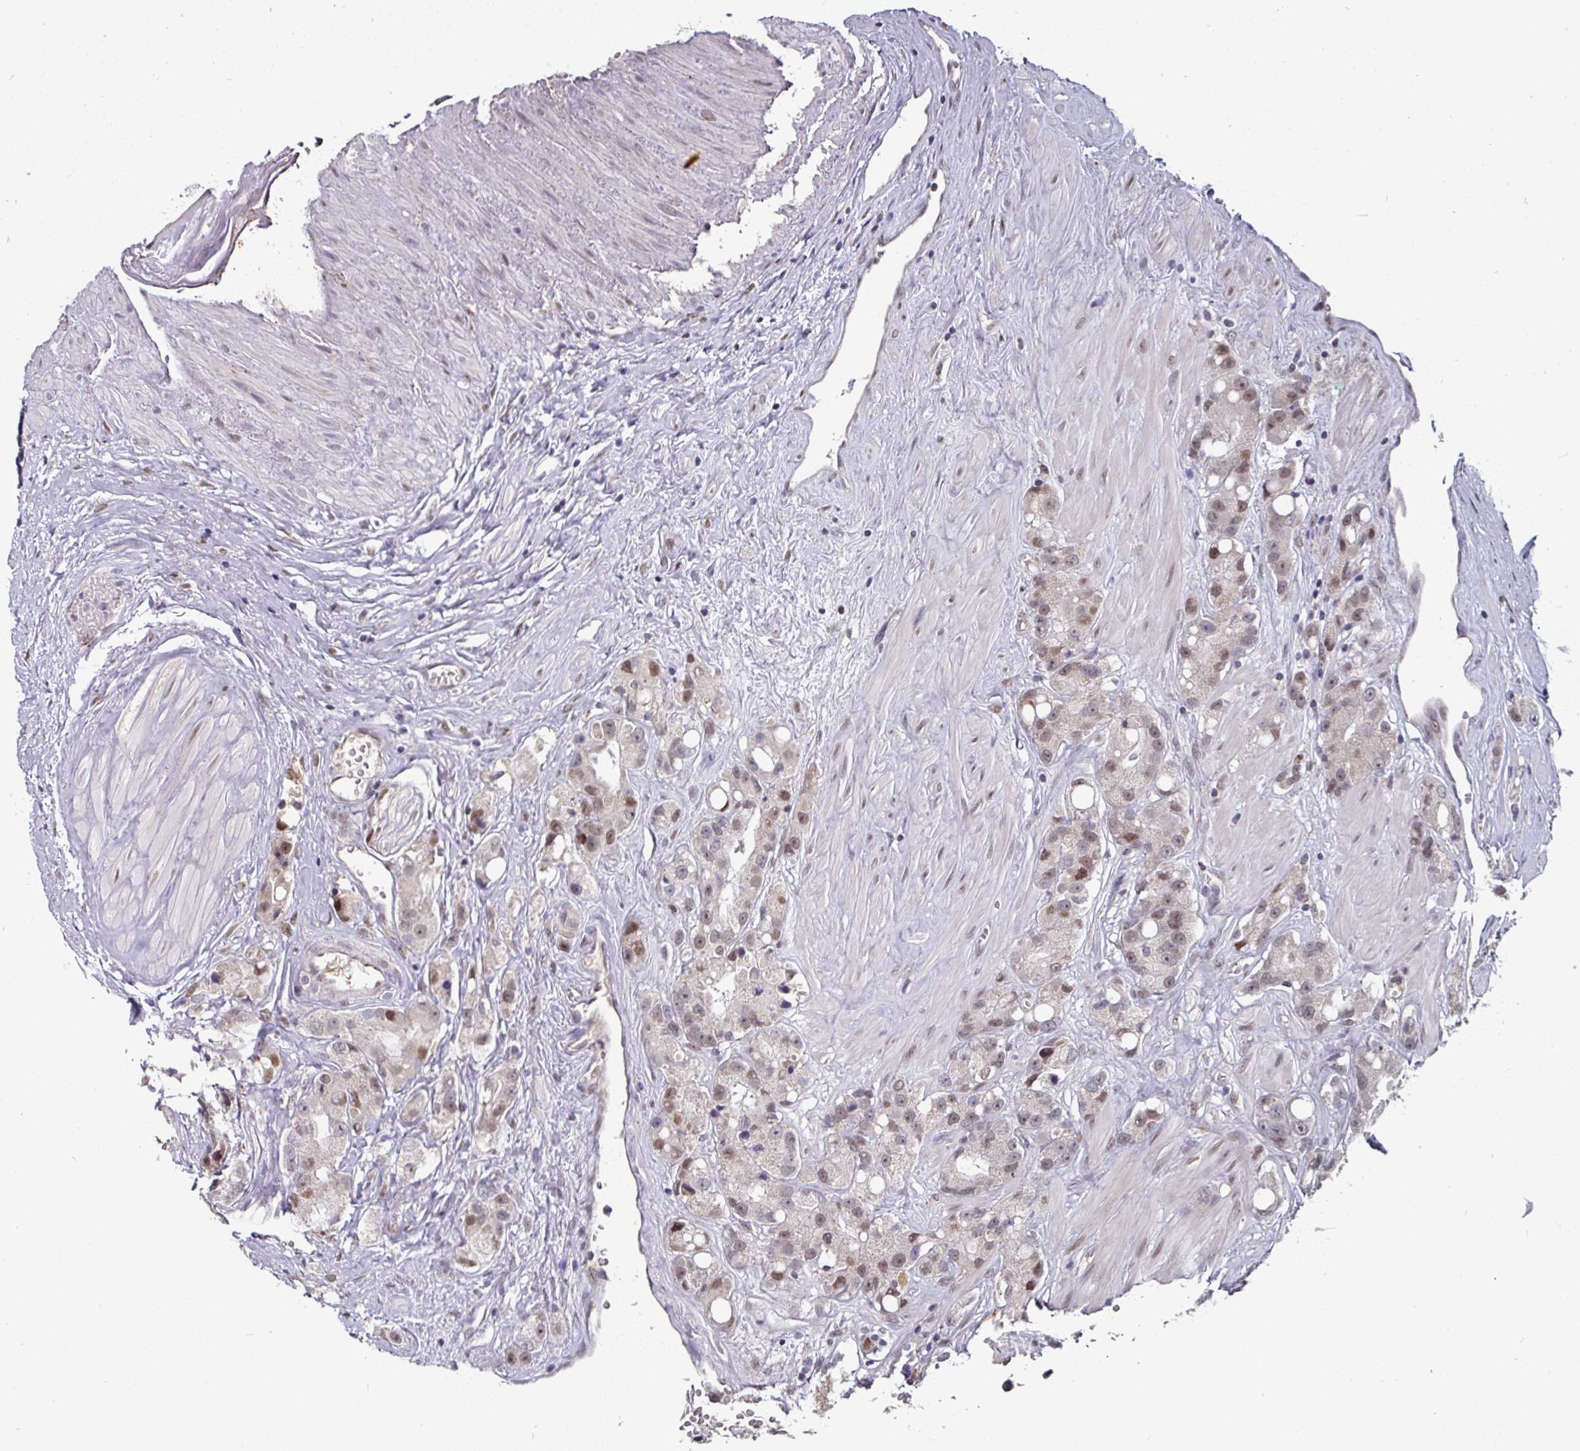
{"staining": {"intensity": "moderate", "quantity": "25%-75%", "location": "nuclear"}, "tissue": "prostate cancer", "cell_type": "Tumor cells", "image_type": "cancer", "snomed": [{"axis": "morphology", "description": "Adenocarcinoma, High grade"}, {"axis": "topography", "description": "Prostate"}], "caption": "High-magnification brightfield microscopy of high-grade adenocarcinoma (prostate) stained with DAB (3,3'-diaminobenzidine) (brown) and counterstained with hematoxylin (blue). tumor cells exhibit moderate nuclear positivity is identified in approximately25%-75% of cells.", "gene": "SWSAP1", "patient": {"sex": "male", "age": 74}}